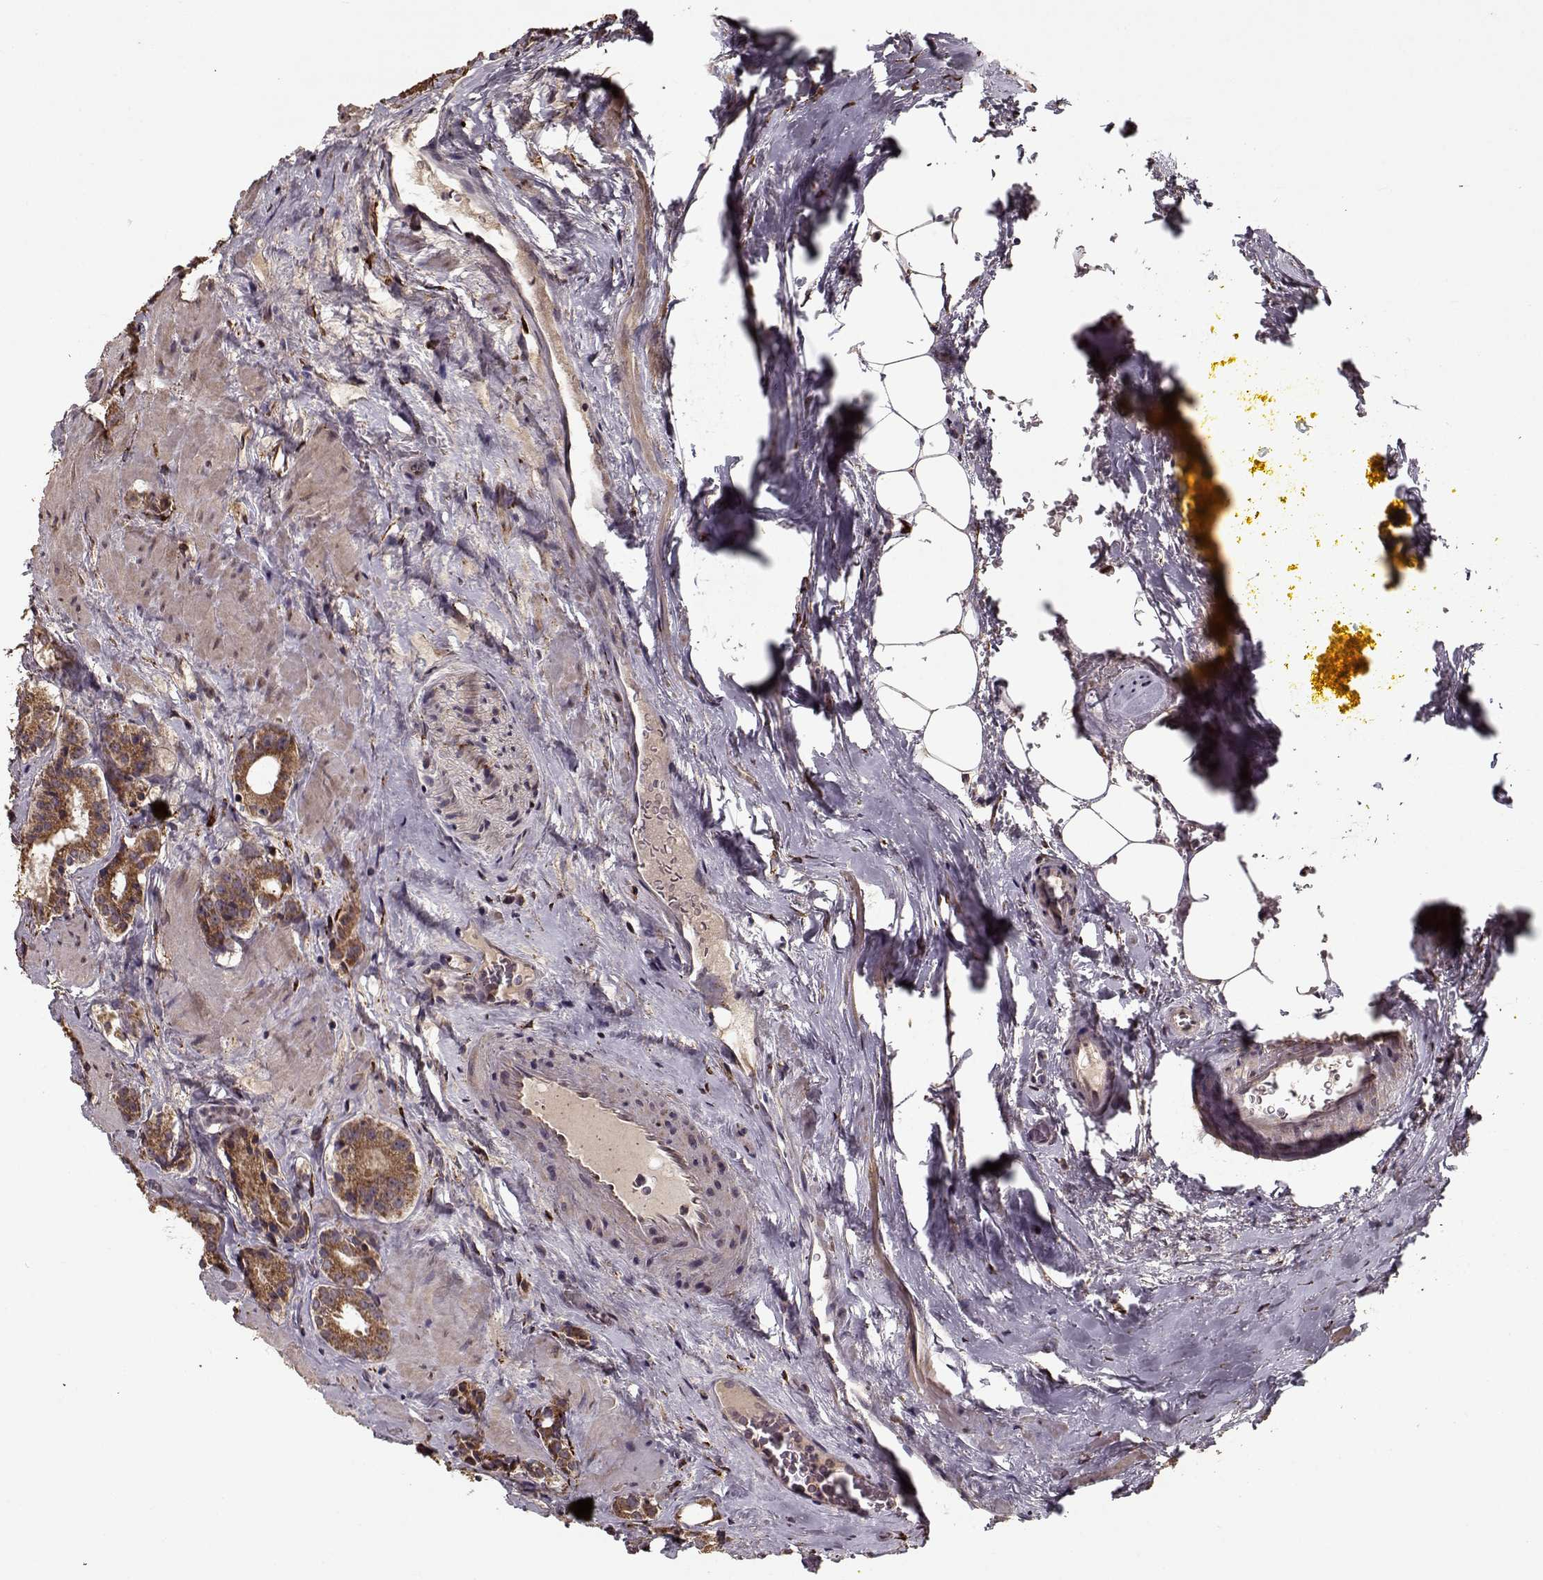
{"staining": {"intensity": "moderate", "quantity": ">75%", "location": "cytoplasmic/membranous"}, "tissue": "prostate cancer", "cell_type": "Tumor cells", "image_type": "cancer", "snomed": [{"axis": "morphology", "description": "Adenocarcinoma, NOS"}, {"axis": "morphology", "description": "Adenocarcinoma, High grade"}, {"axis": "topography", "description": "Prostate"}], "caption": "Prostate adenocarcinoma stained with DAB immunohistochemistry (IHC) reveals medium levels of moderate cytoplasmic/membranous expression in approximately >75% of tumor cells.", "gene": "IMMP1L", "patient": {"sex": "male", "age": 62}}